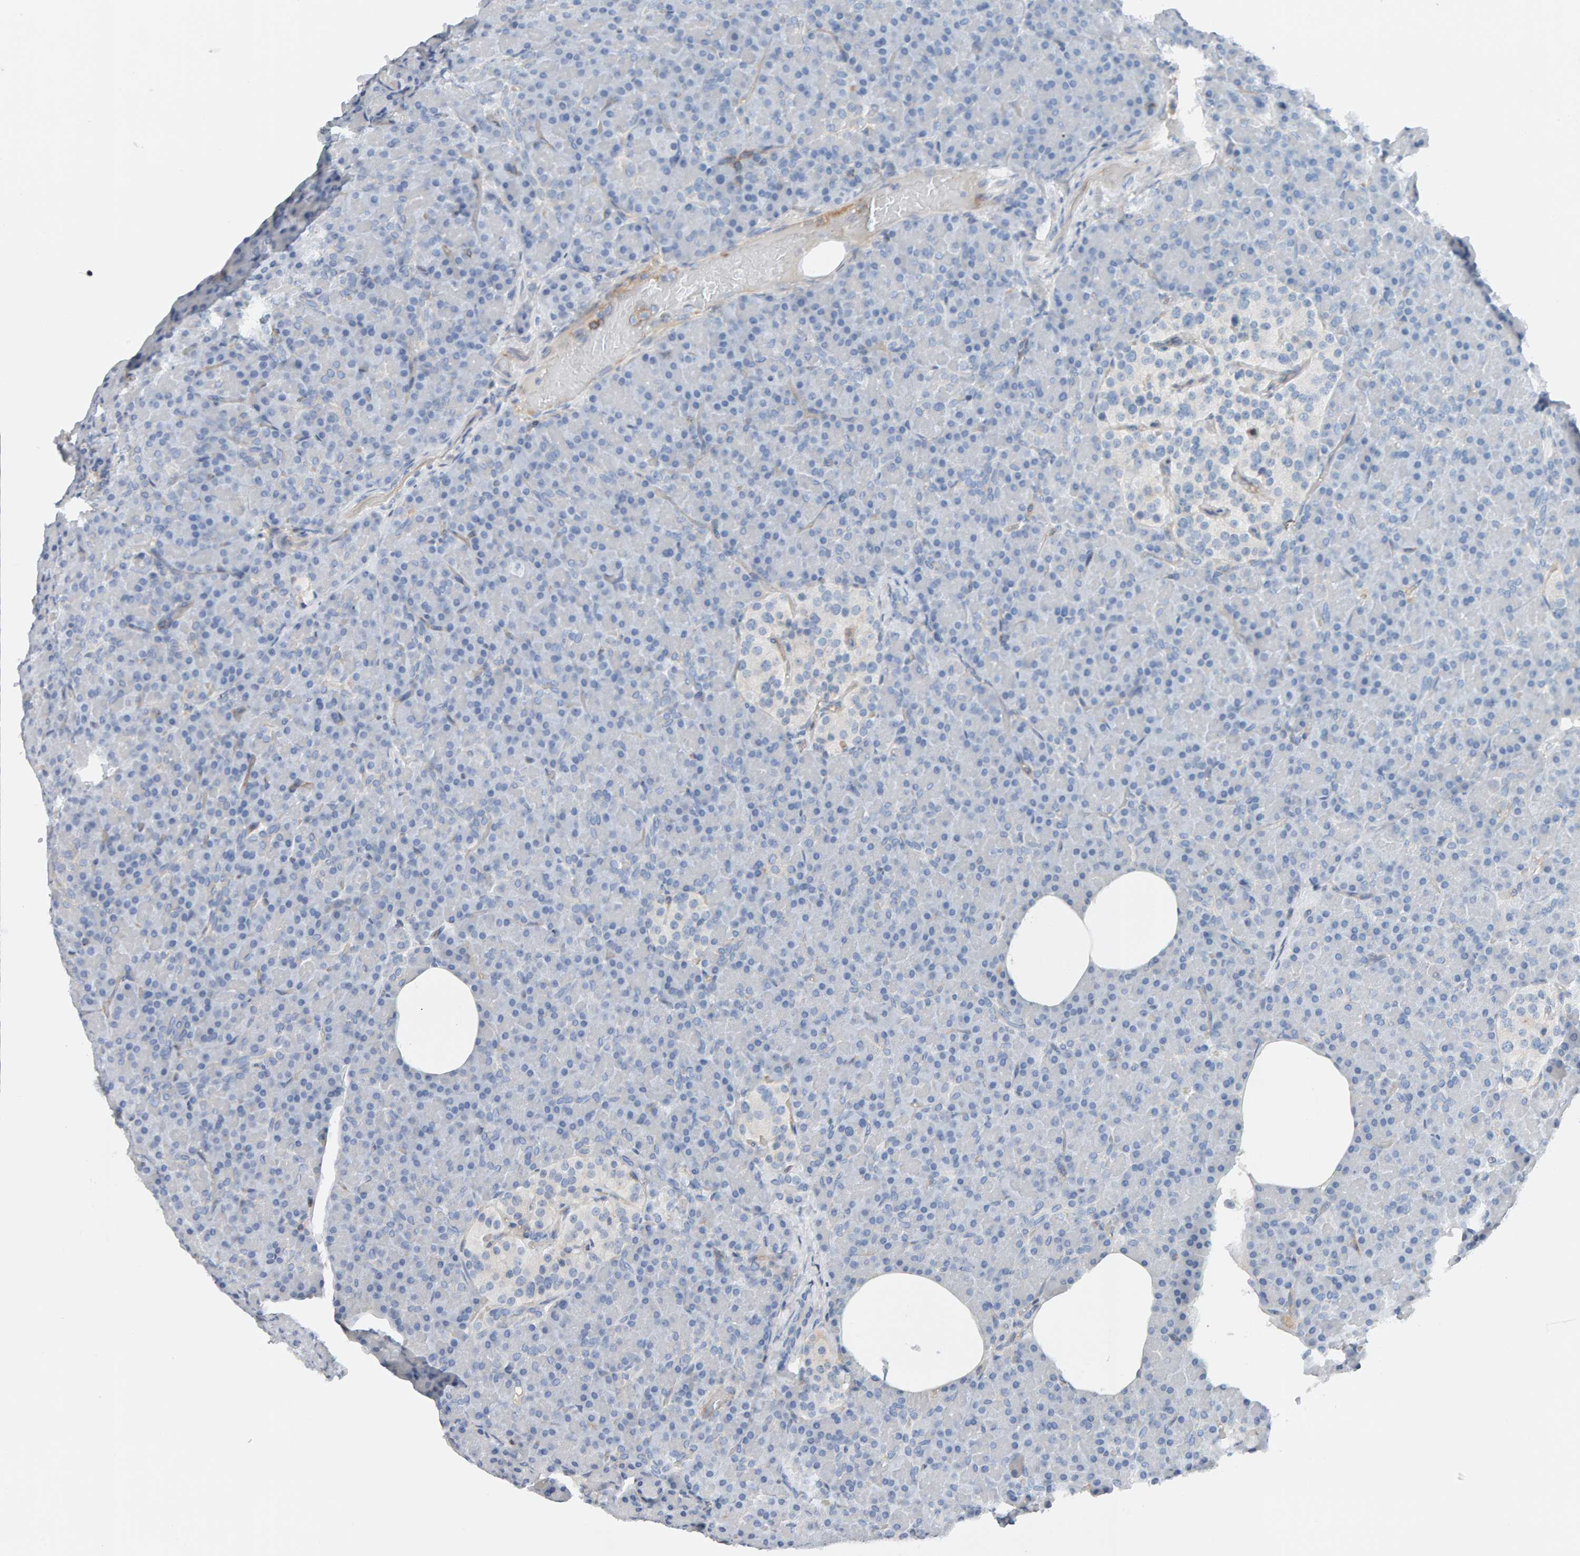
{"staining": {"intensity": "negative", "quantity": "none", "location": "none"}, "tissue": "pancreas", "cell_type": "Exocrine glandular cells", "image_type": "normal", "snomed": [{"axis": "morphology", "description": "Normal tissue, NOS"}, {"axis": "topography", "description": "Pancreas"}], "caption": "This micrograph is of benign pancreas stained with immunohistochemistry to label a protein in brown with the nuclei are counter-stained blue. There is no expression in exocrine glandular cells.", "gene": "FYN", "patient": {"sex": "female", "age": 43}}